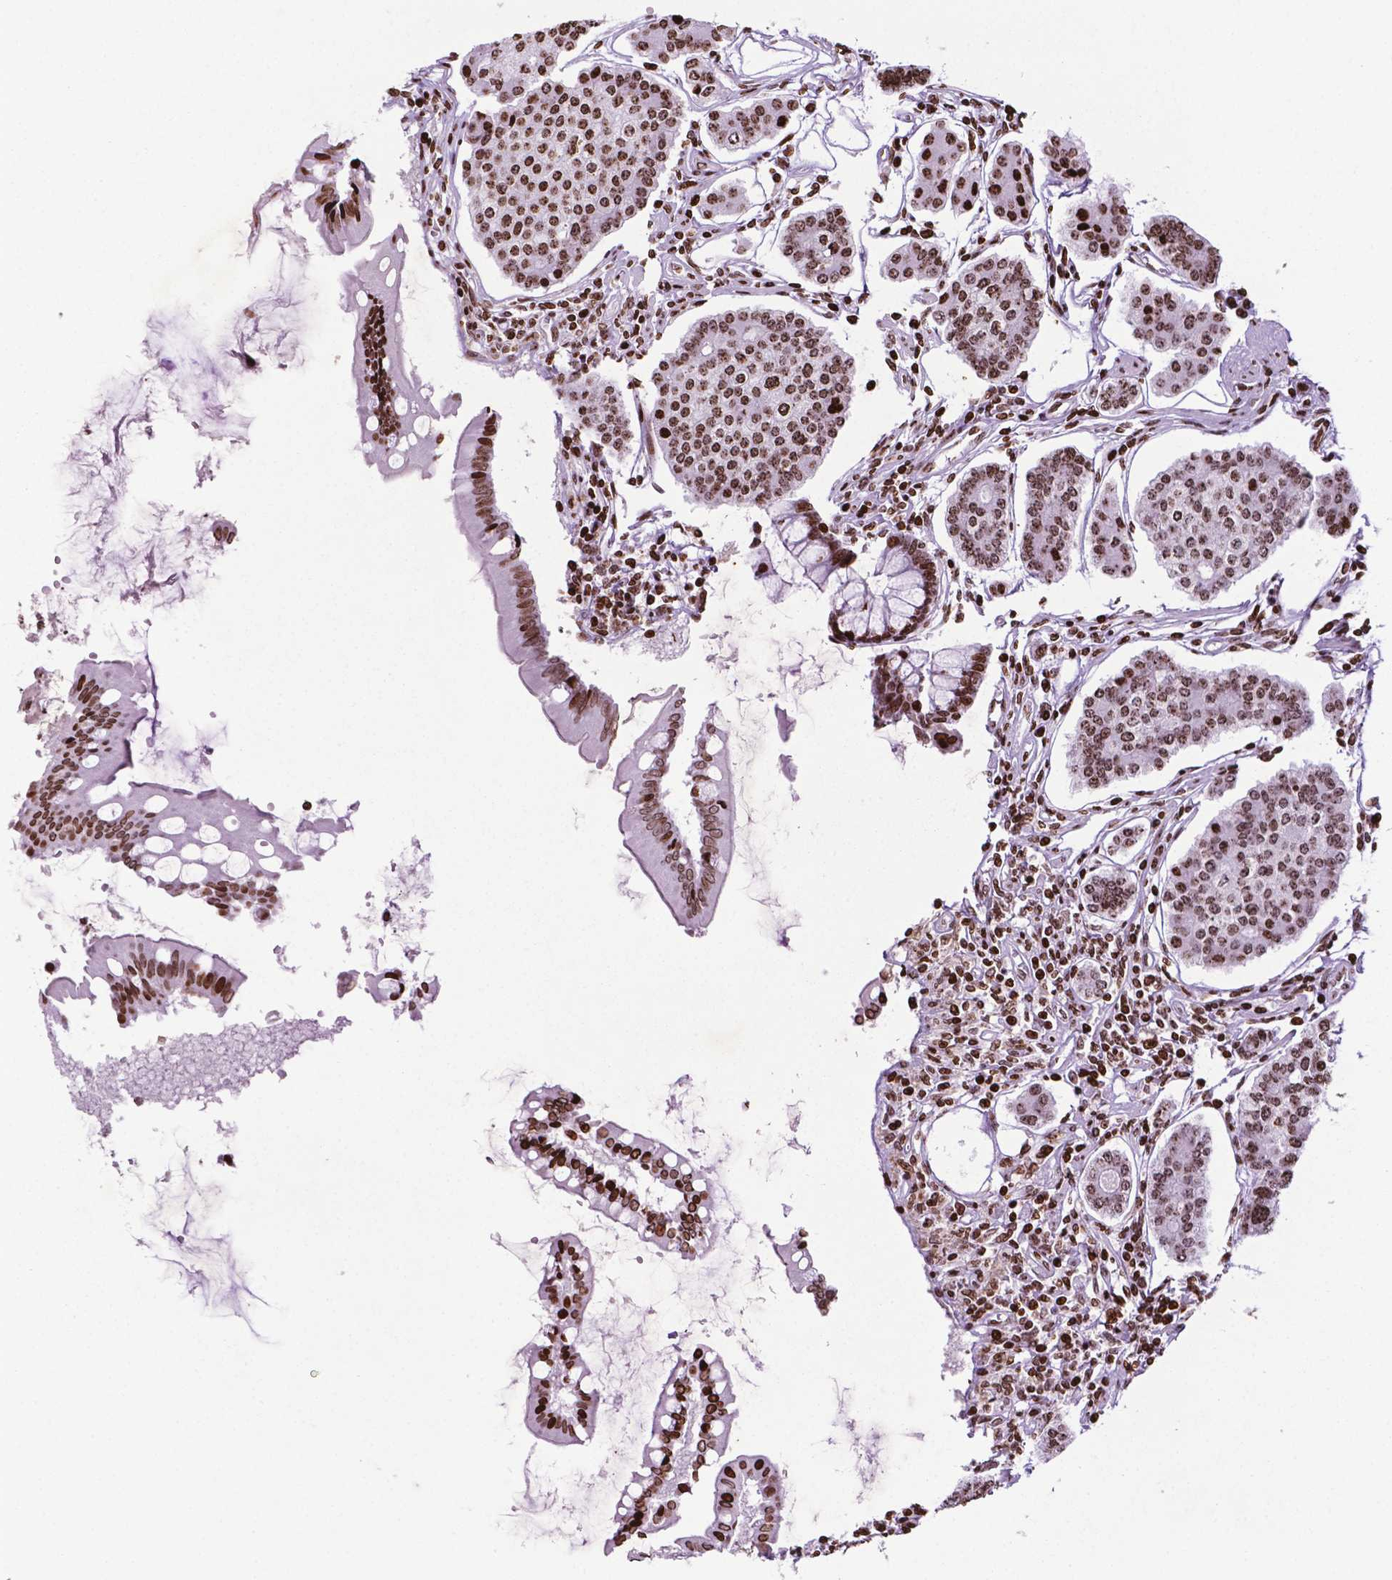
{"staining": {"intensity": "strong", "quantity": ">75%", "location": "nuclear"}, "tissue": "carcinoid", "cell_type": "Tumor cells", "image_type": "cancer", "snomed": [{"axis": "morphology", "description": "Carcinoid, malignant, NOS"}, {"axis": "topography", "description": "Small intestine"}], "caption": "The micrograph displays a brown stain indicating the presence of a protein in the nuclear of tumor cells in carcinoid (malignant).", "gene": "TMEM250", "patient": {"sex": "female", "age": 65}}